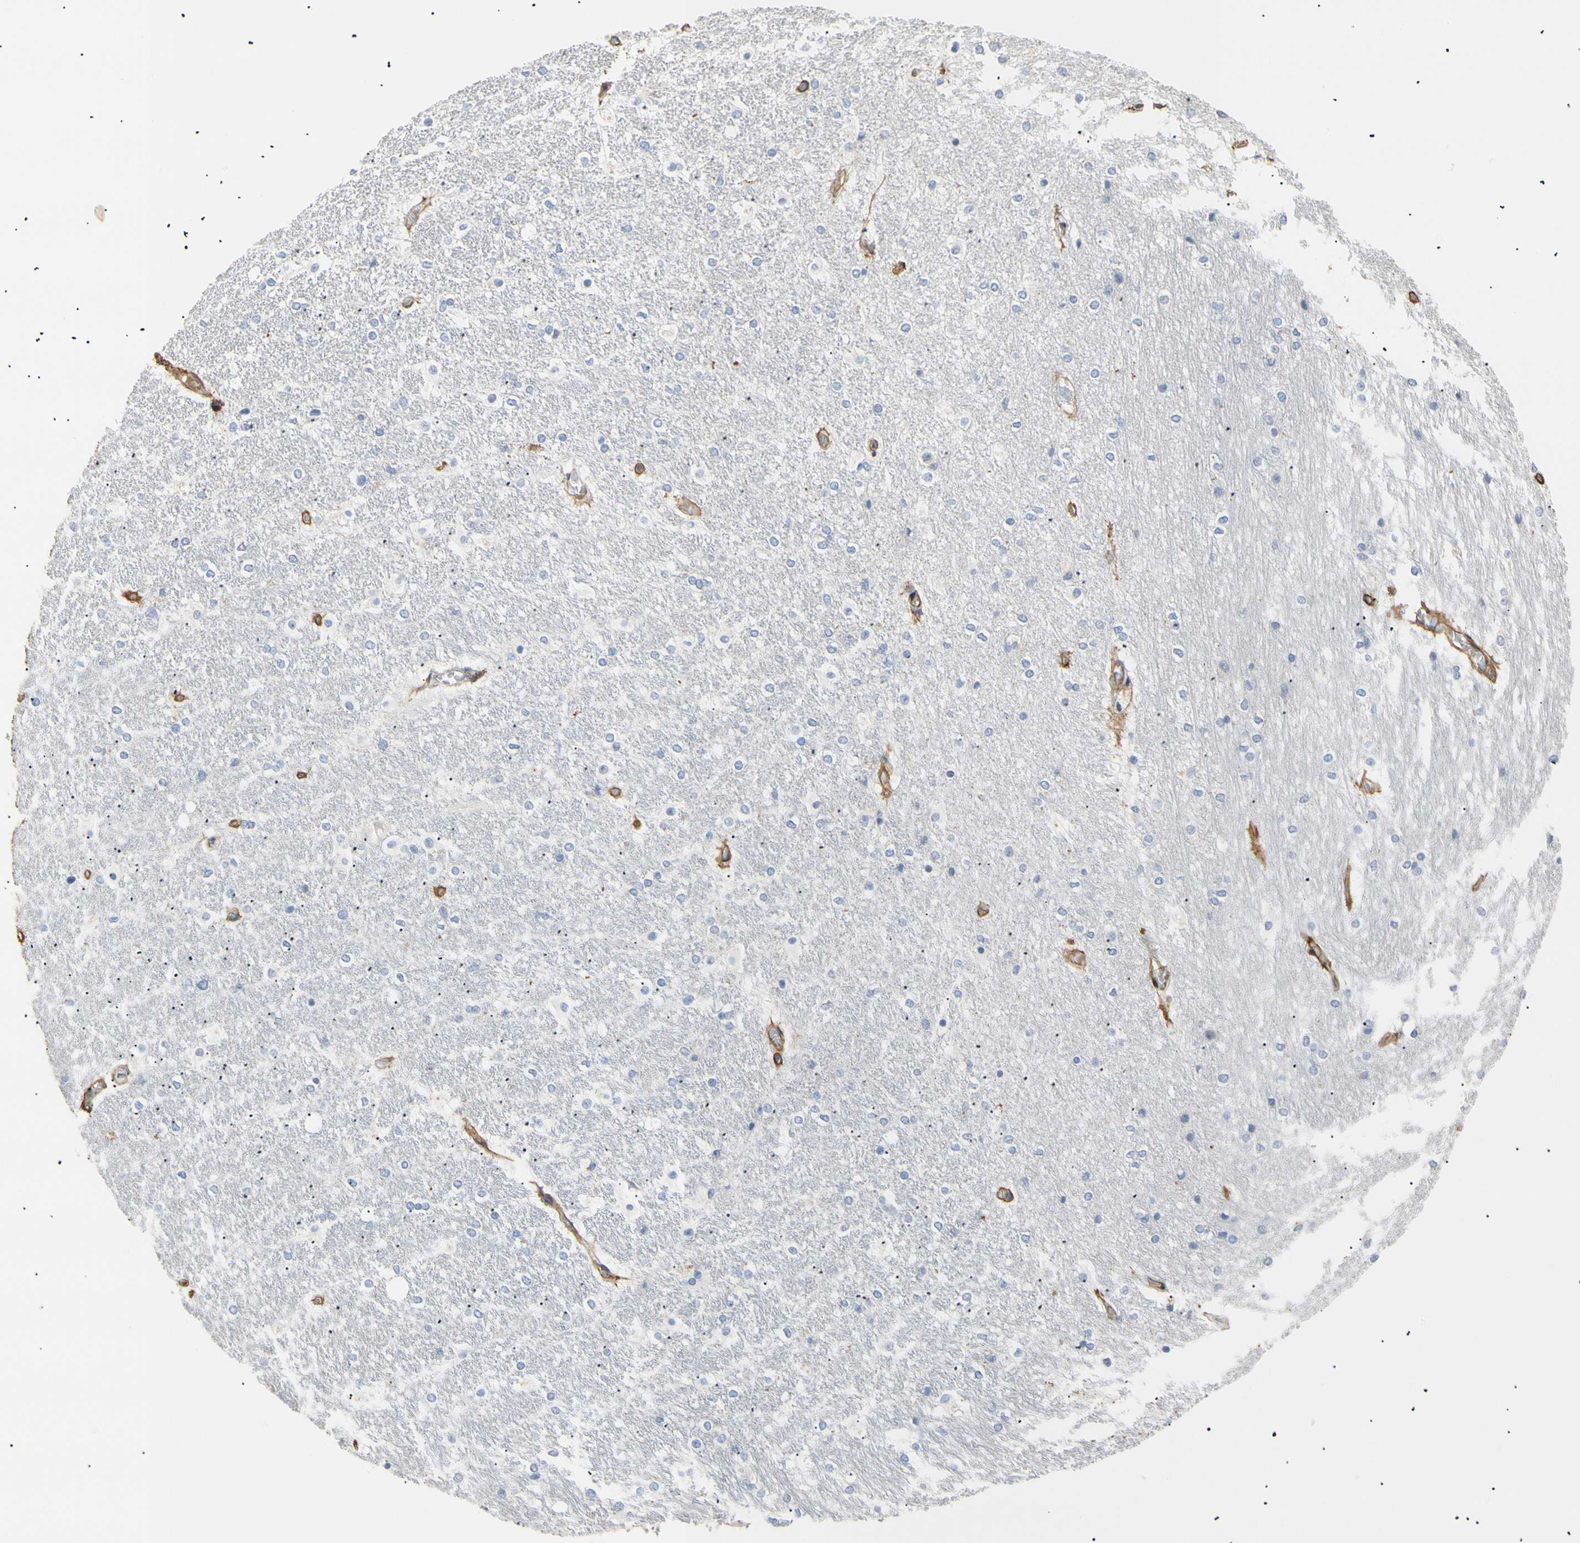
{"staining": {"intensity": "negative", "quantity": "none", "location": "none"}, "tissue": "hippocampus", "cell_type": "Glial cells", "image_type": "normal", "snomed": [{"axis": "morphology", "description": "Normal tissue, NOS"}, {"axis": "topography", "description": "Hippocampus"}], "caption": "This is a micrograph of immunohistochemistry staining of benign hippocampus, which shows no expression in glial cells.", "gene": "TNFRSF18", "patient": {"sex": "female", "age": 19}}